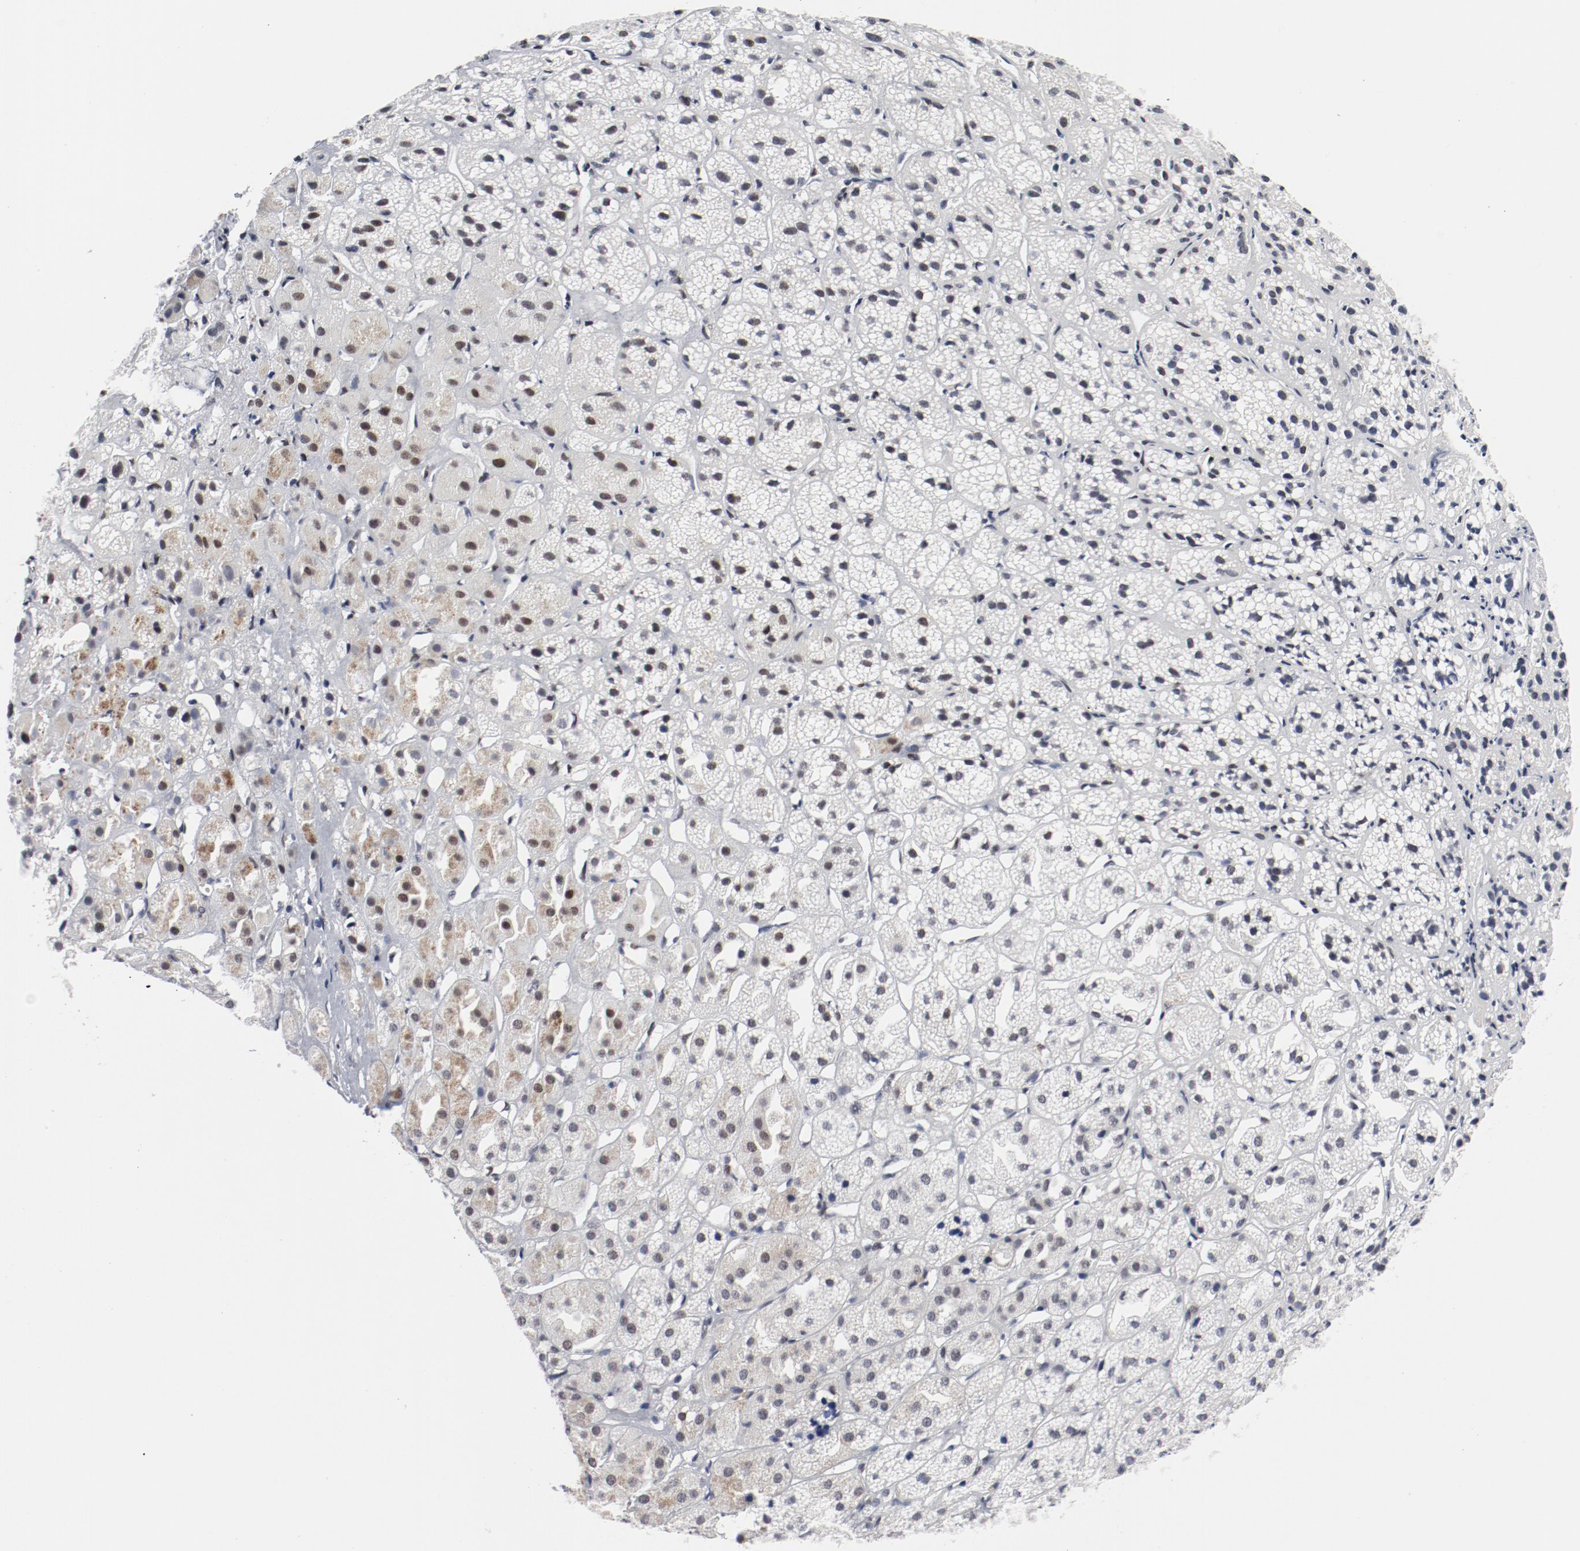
{"staining": {"intensity": "moderate", "quantity": ">75%", "location": "cytoplasmic/membranous,nuclear"}, "tissue": "adrenal gland", "cell_type": "Glandular cells", "image_type": "normal", "snomed": [{"axis": "morphology", "description": "Normal tissue, NOS"}, {"axis": "topography", "description": "Adrenal gland"}], "caption": "Approximately >75% of glandular cells in normal adrenal gland exhibit moderate cytoplasmic/membranous,nuclear protein staining as visualized by brown immunohistochemical staining.", "gene": "ARNT", "patient": {"sex": "female", "age": 71}}